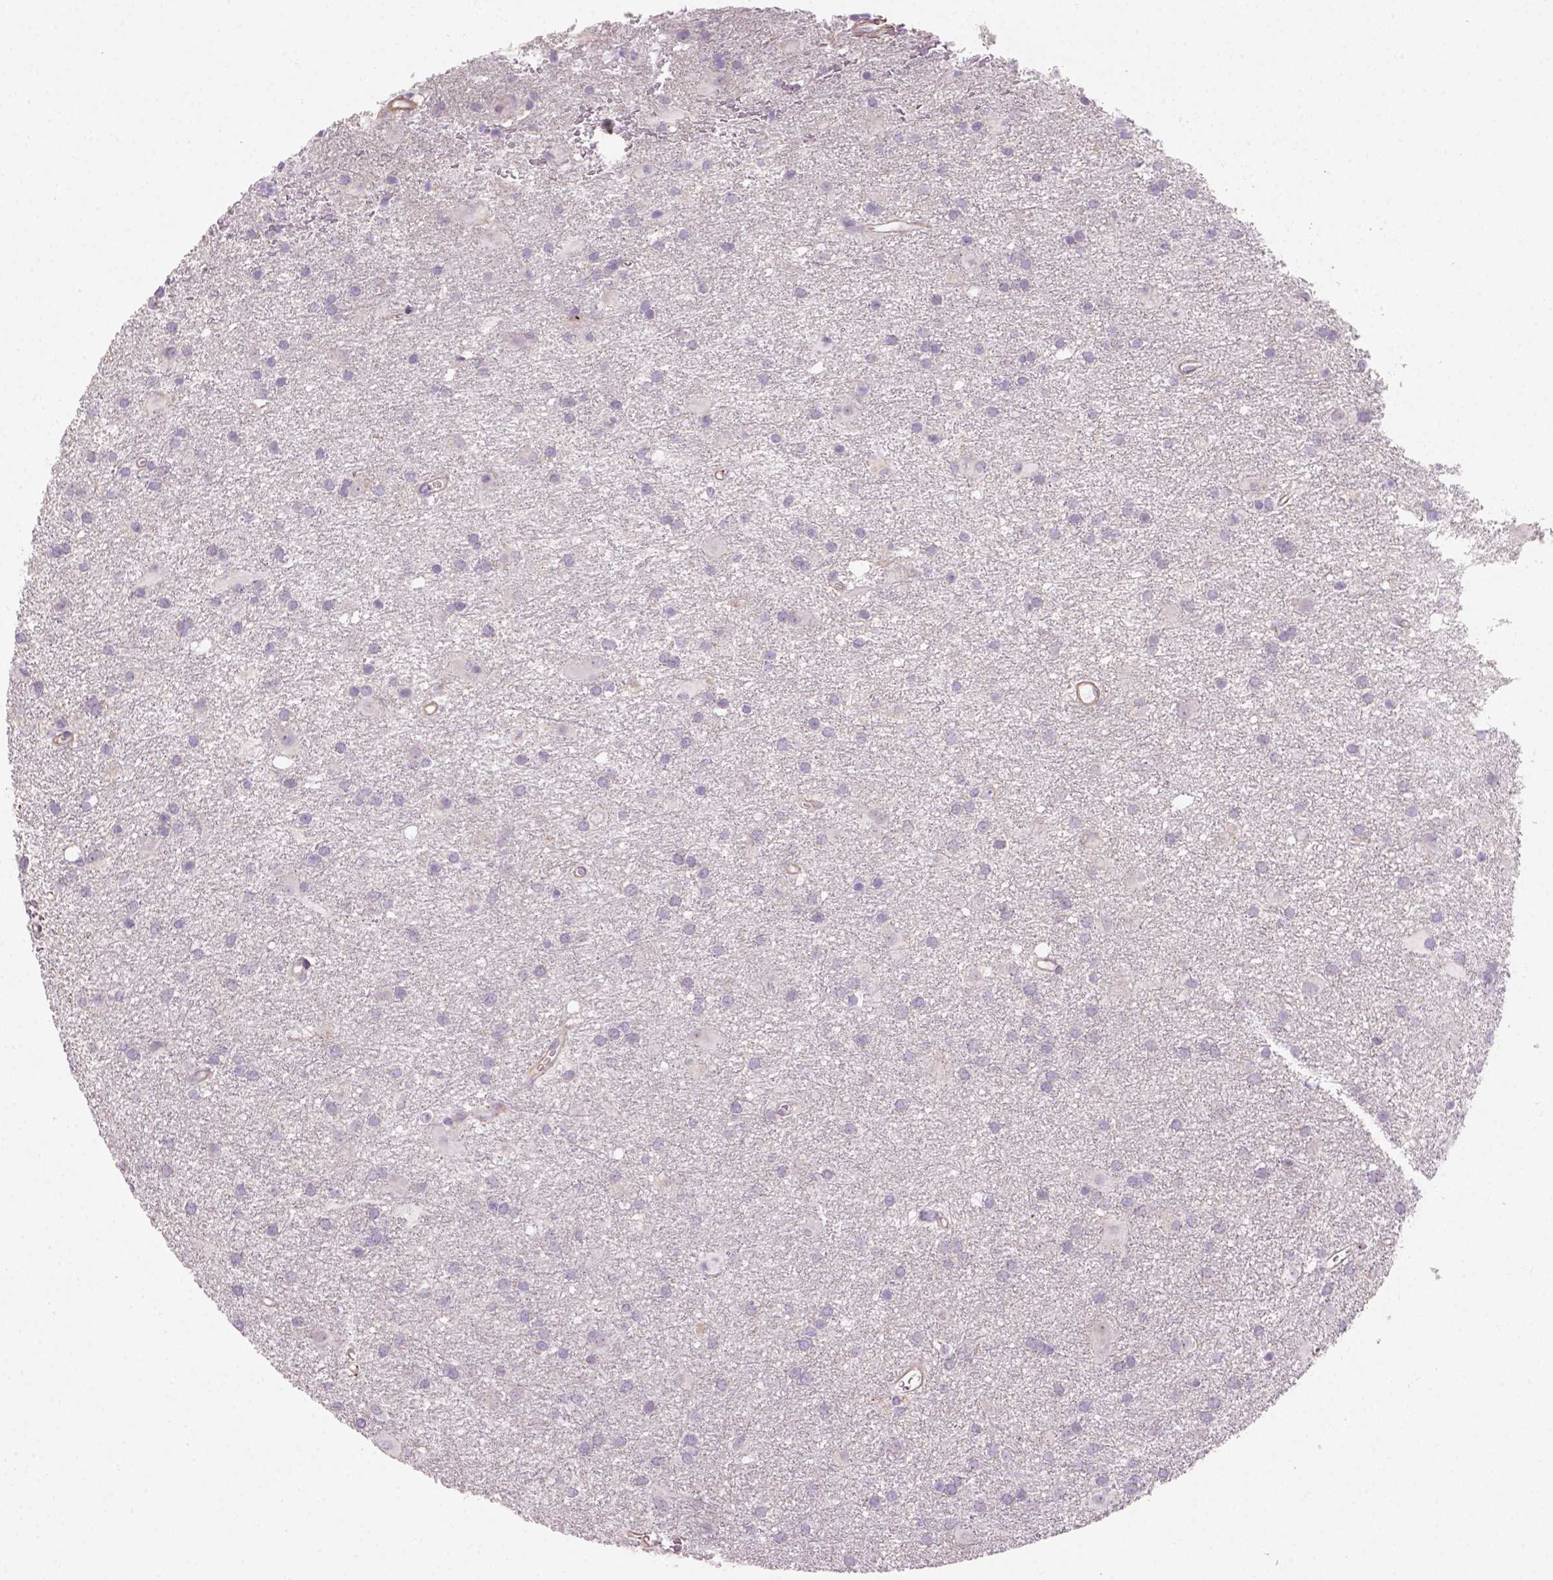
{"staining": {"intensity": "negative", "quantity": "none", "location": "none"}, "tissue": "glioma", "cell_type": "Tumor cells", "image_type": "cancer", "snomed": [{"axis": "morphology", "description": "Glioma, malignant, Low grade"}, {"axis": "topography", "description": "Brain"}], "caption": "This is an immunohistochemistry histopathology image of human low-grade glioma (malignant). There is no positivity in tumor cells.", "gene": "HTRA1", "patient": {"sex": "male", "age": 58}}